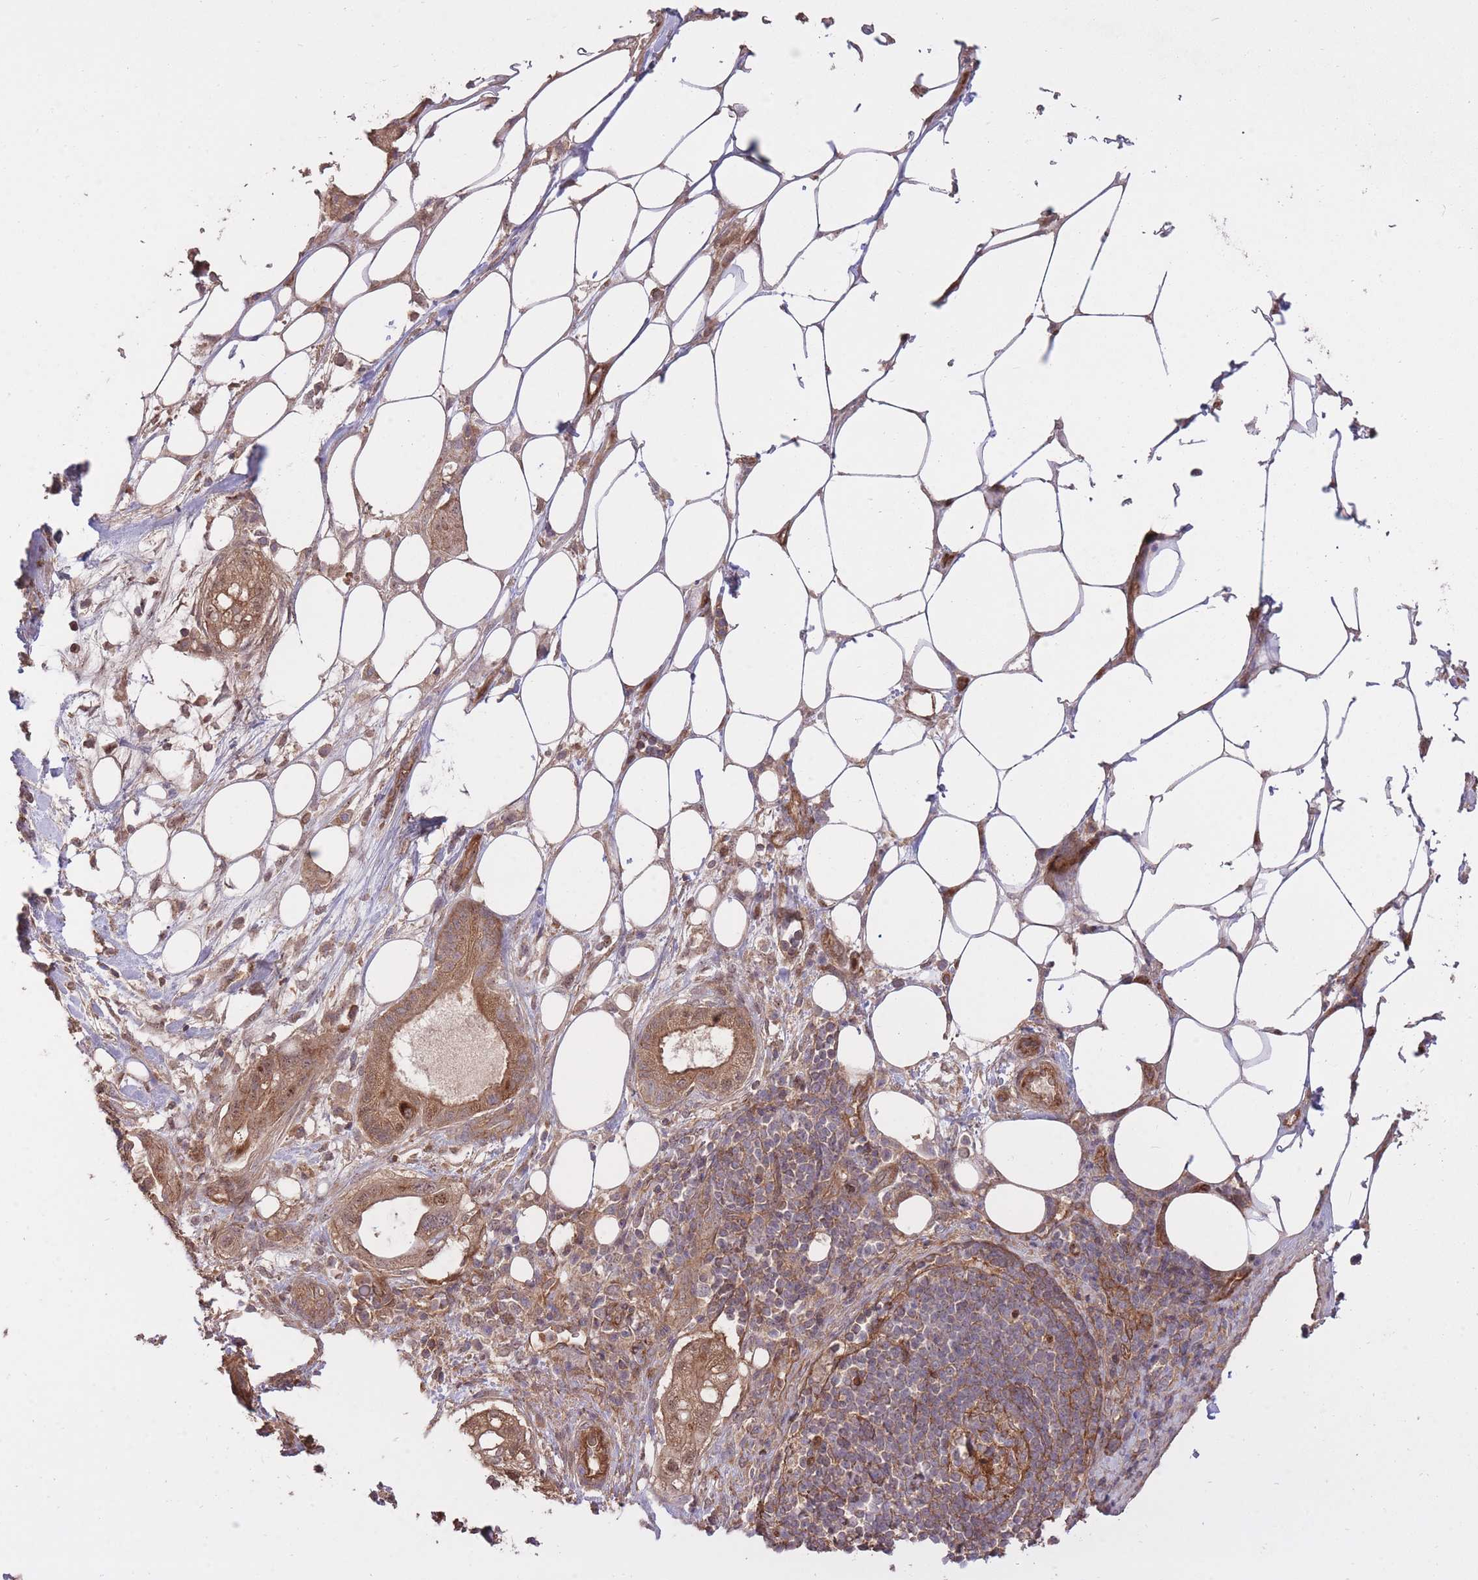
{"staining": {"intensity": "moderate", "quantity": ">75%", "location": "cytoplasmic/membranous,nuclear"}, "tissue": "pancreatic cancer", "cell_type": "Tumor cells", "image_type": "cancer", "snomed": [{"axis": "morphology", "description": "Adenocarcinoma, NOS"}, {"axis": "topography", "description": "Pancreas"}], "caption": "The photomicrograph demonstrates a brown stain indicating the presence of a protein in the cytoplasmic/membranous and nuclear of tumor cells in pancreatic cancer (adenocarcinoma). (DAB (3,3'-diaminobenzidine) IHC with brightfield microscopy, high magnification).", "gene": "PLD1", "patient": {"sex": "male", "age": 44}}